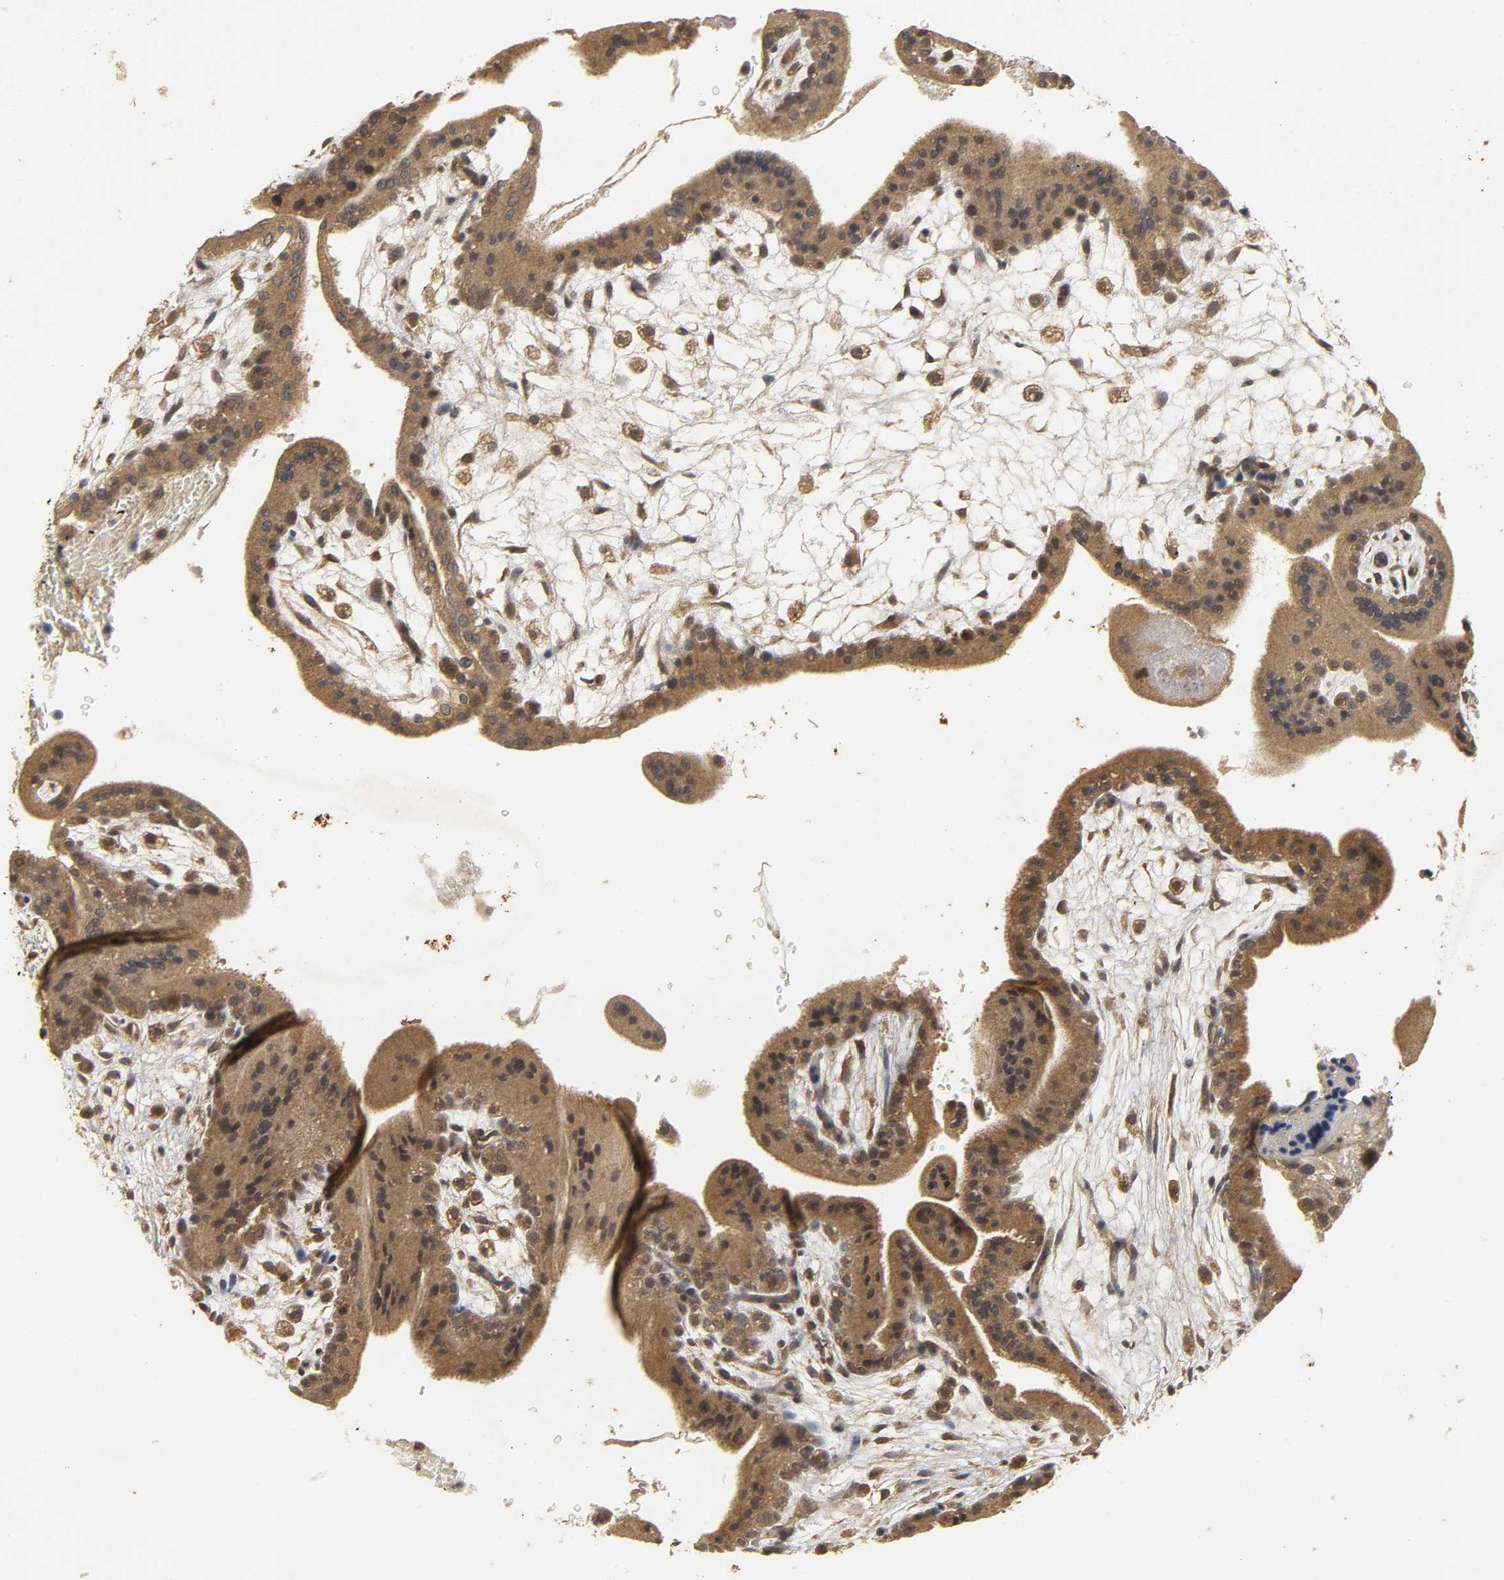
{"staining": {"intensity": "moderate", "quantity": ">75%", "location": "cytoplasmic/membranous"}, "tissue": "placenta", "cell_type": "Trophoblastic cells", "image_type": "normal", "snomed": [{"axis": "morphology", "description": "Normal tissue, NOS"}, {"axis": "topography", "description": "Placenta"}], "caption": "Brown immunohistochemical staining in unremarkable human placenta exhibits moderate cytoplasmic/membranous staining in about >75% of trophoblastic cells. (DAB (3,3'-diaminobenzidine) IHC with brightfield microscopy, high magnification).", "gene": "TRAF6", "patient": {"sex": "female", "age": 35}}